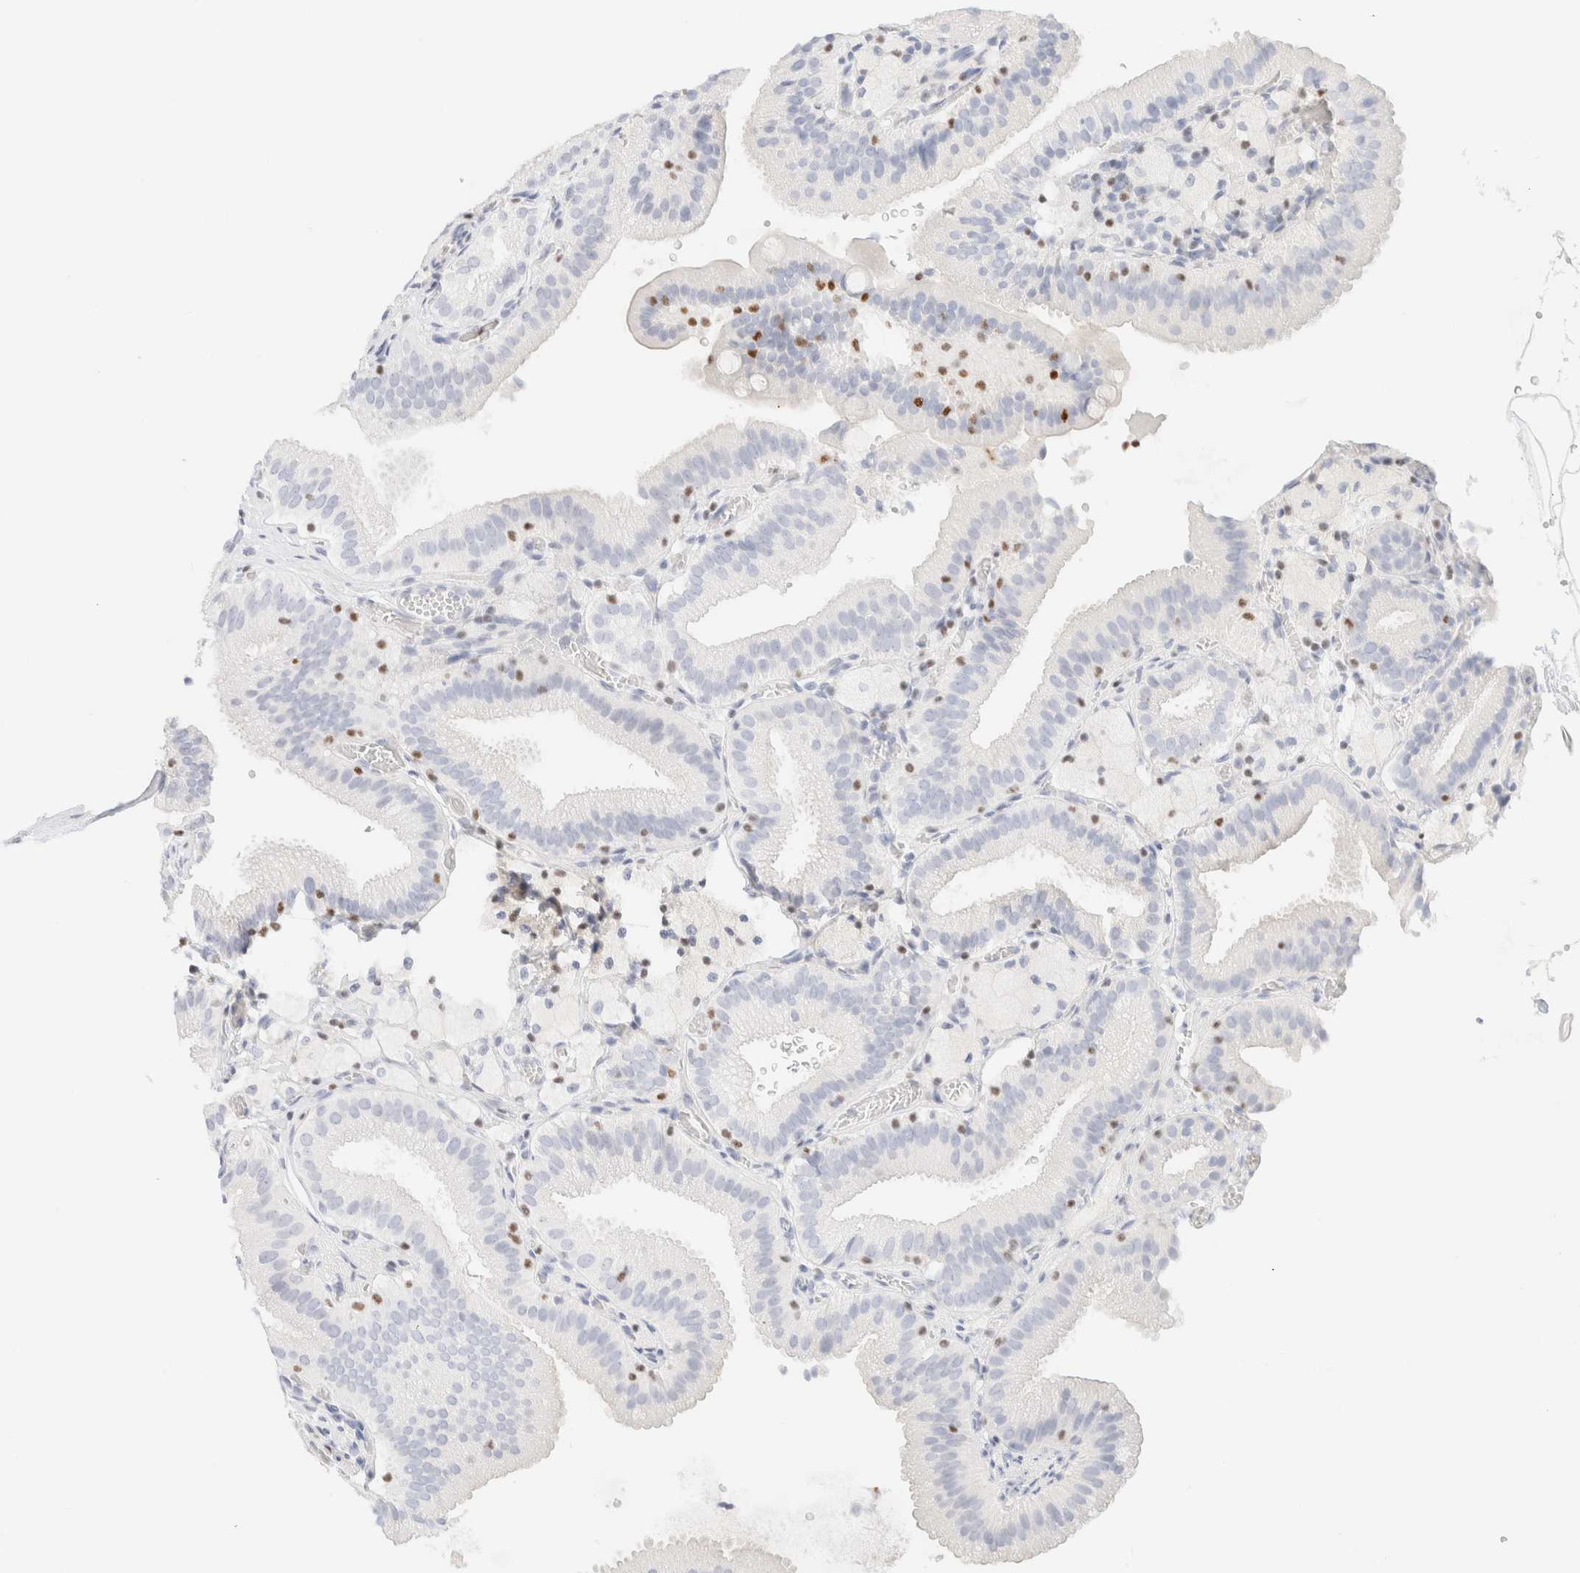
{"staining": {"intensity": "negative", "quantity": "none", "location": "none"}, "tissue": "gallbladder", "cell_type": "Glandular cells", "image_type": "normal", "snomed": [{"axis": "morphology", "description": "Normal tissue, NOS"}, {"axis": "topography", "description": "Gallbladder"}], "caption": "Immunohistochemistry image of normal human gallbladder stained for a protein (brown), which displays no staining in glandular cells. (Immunohistochemistry (ihc), brightfield microscopy, high magnification).", "gene": "IKZF3", "patient": {"sex": "male", "age": 54}}